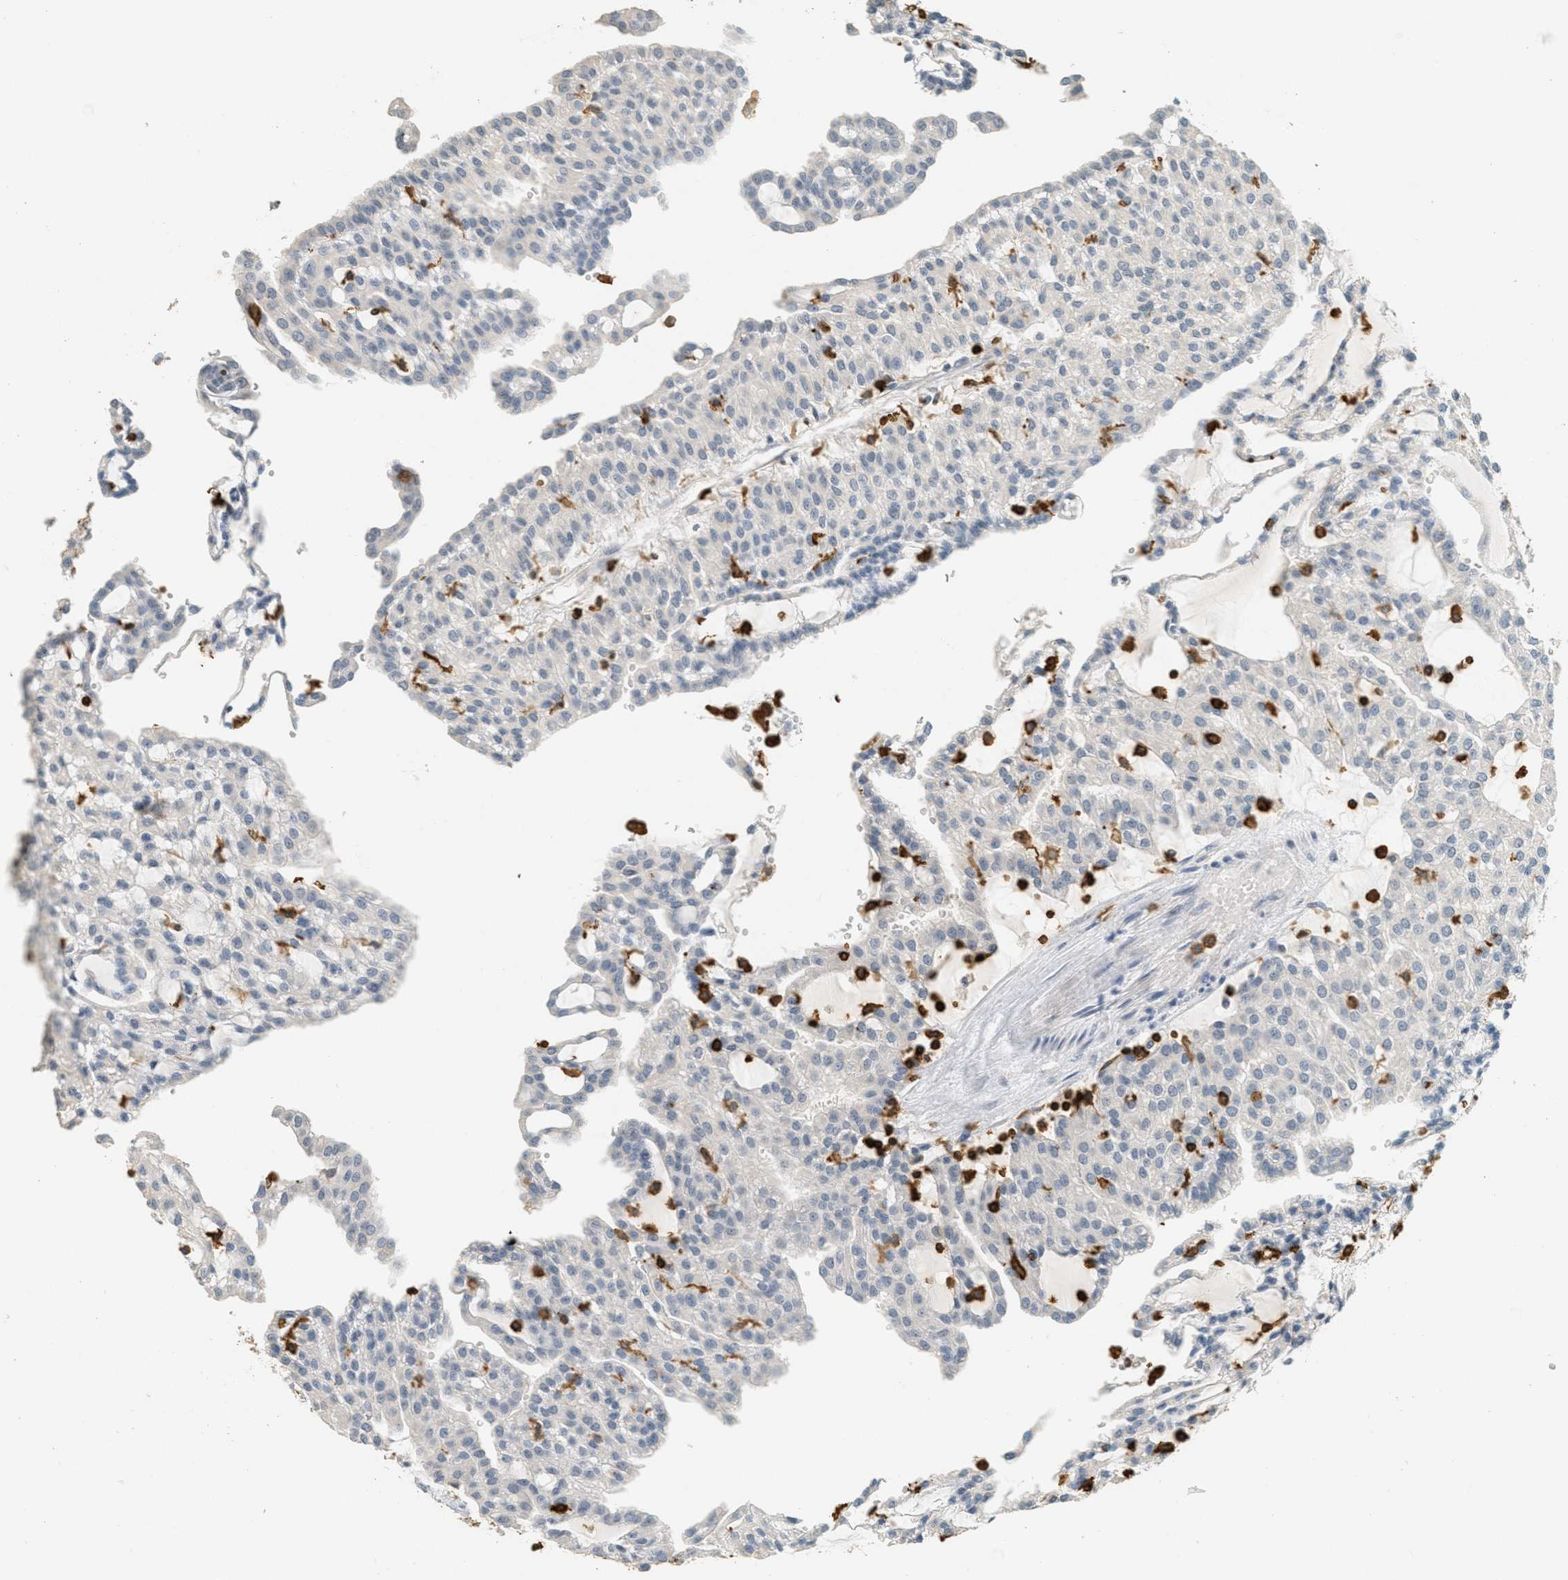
{"staining": {"intensity": "negative", "quantity": "none", "location": "none"}, "tissue": "renal cancer", "cell_type": "Tumor cells", "image_type": "cancer", "snomed": [{"axis": "morphology", "description": "Adenocarcinoma, NOS"}, {"axis": "topography", "description": "Kidney"}], "caption": "Image shows no significant protein positivity in tumor cells of renal adenocarcinoma.", "gene": "LSP1", "patient": {"sex": "male", "age": 63}}